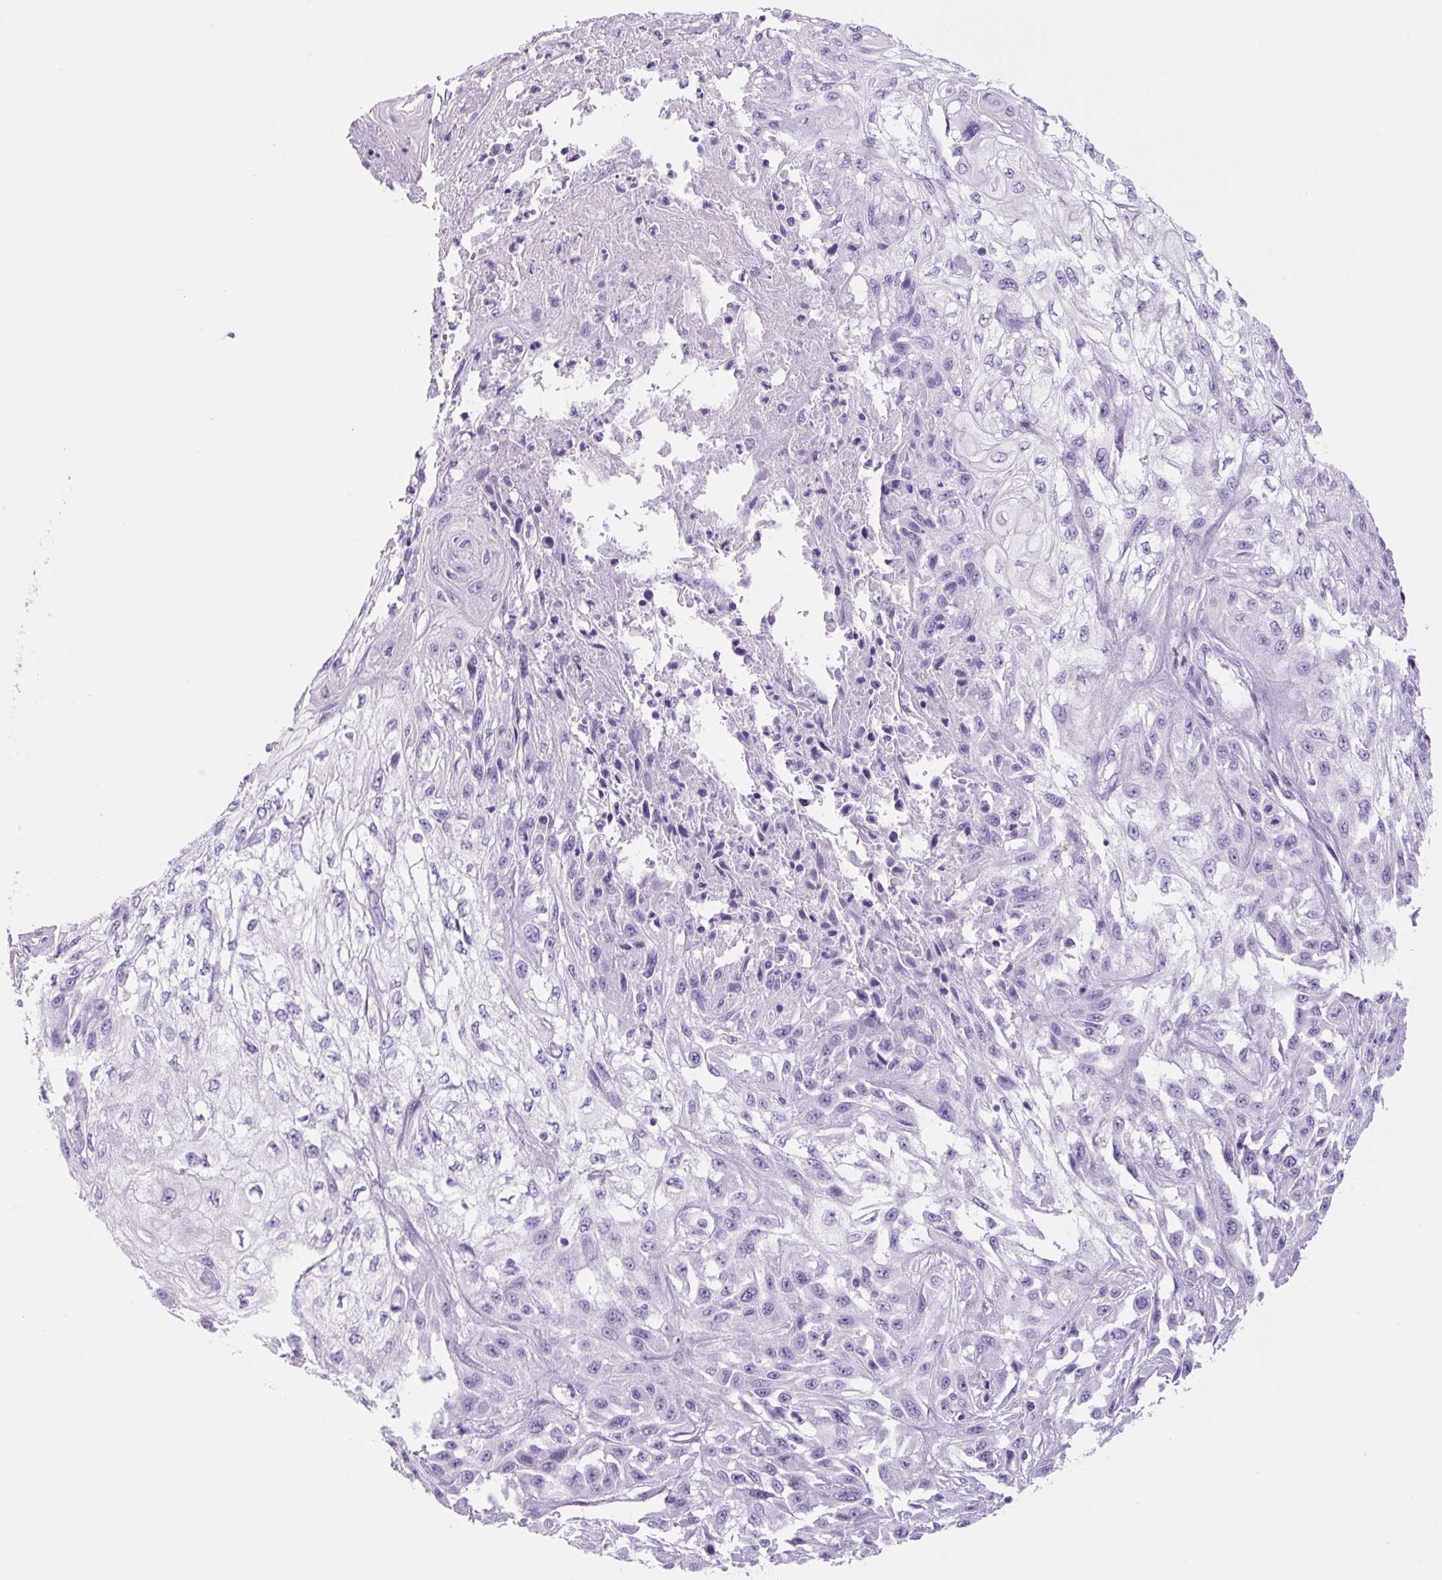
{"staining": {"intensity": "negative", "quantity": "none", "location": "none"}, "tissue": "skin cancer", "cell_type": "Tumor cells", "image_type": "cancer", "snomed": [{"axis": "morphology", "description": "Squamous cell carcinoma, NOS"}, {"axis": "morphology", "description": "Squamous cell carcinoma, metastatic, NOS"}, {"axis": "topography", "description": "Skin"}, {"axis": "topography", "description": "Lymph node"}], "caption": "High power microscopy micrograph of an IHC photomicrograph of skin cancer (squamous cell carcinoma), revealing no significant expression in tumor cells. The staining was performed using DAB (3,3'-diaminobenzidine) to visualize the protein expression in brown, while the nuclei were stained in blue with hematoxylin (Magnification: 20x).", "gene": "PRRT1", "patient": {"sex": "male", "age": 75}}